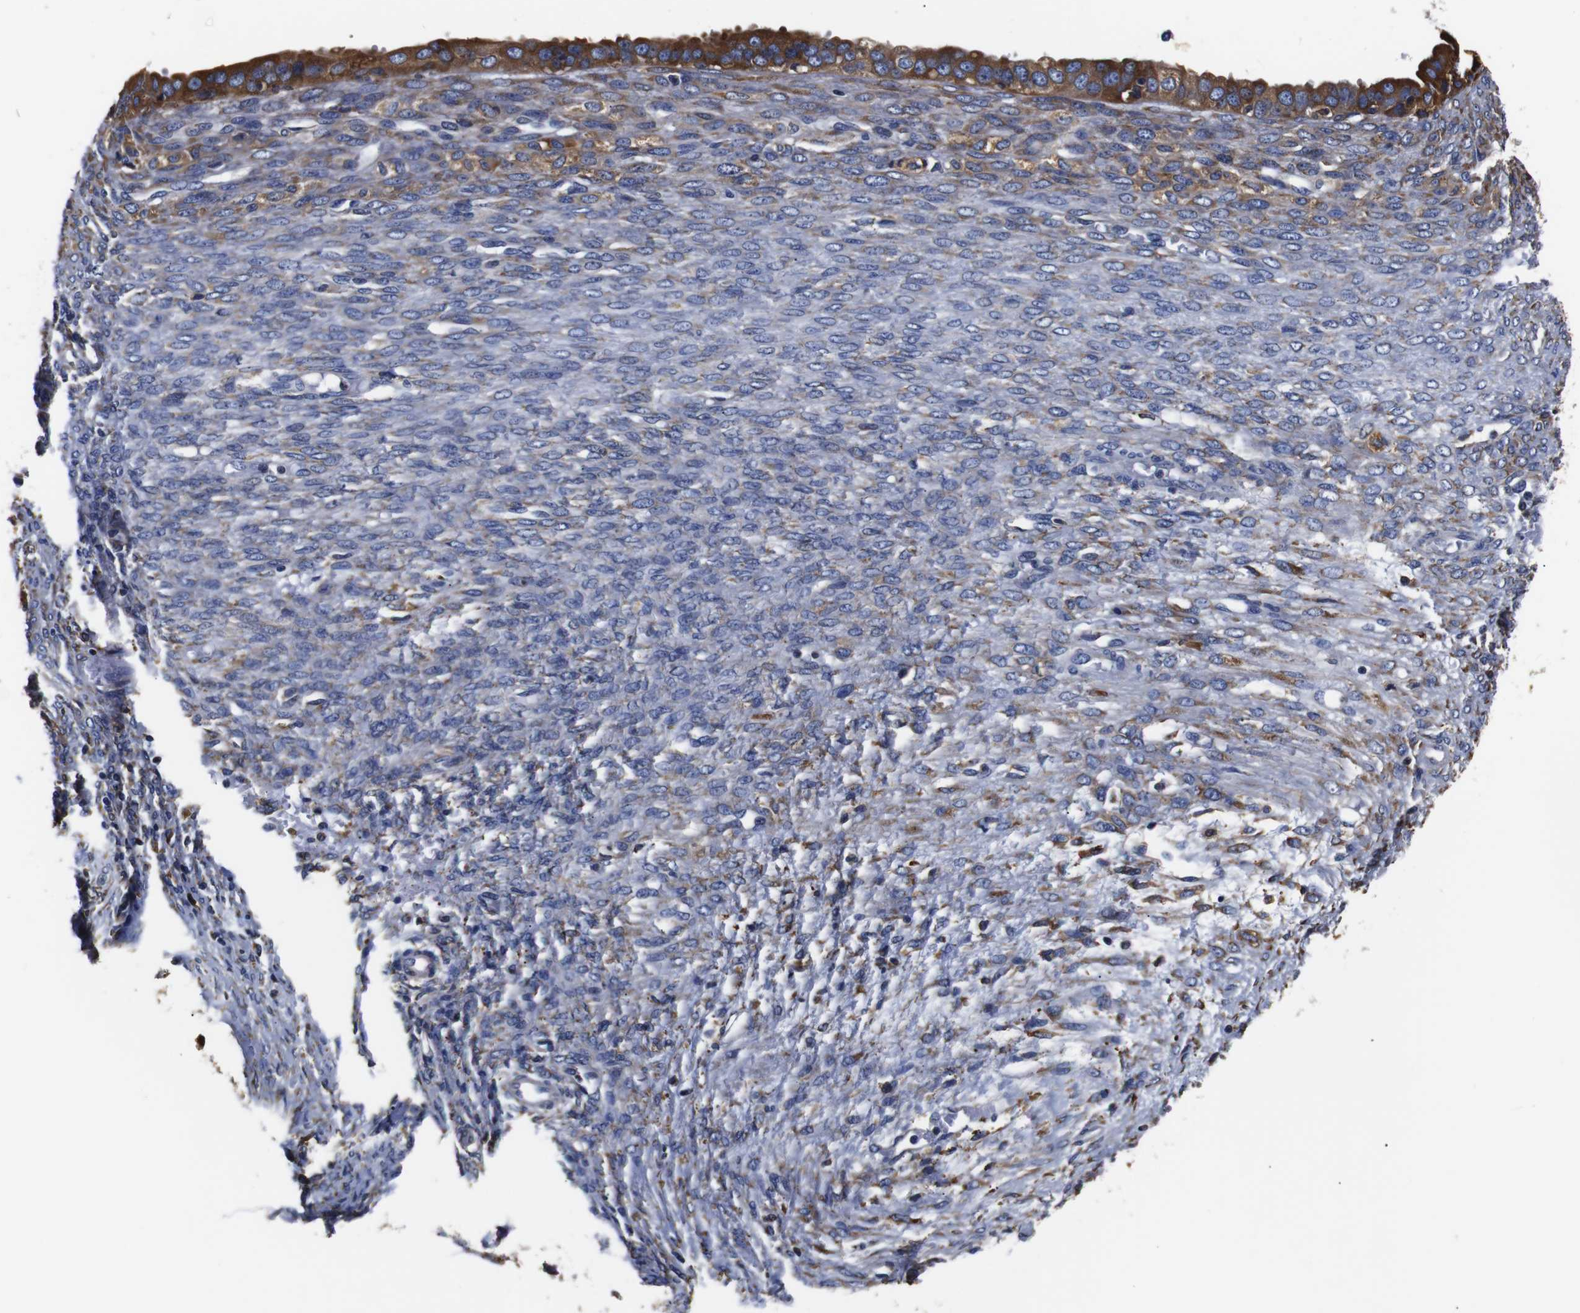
{"staining": {"intensity": "moderate", "quantity": "<25%", "location": "cytoplasmic/membranous"}, "tissue": "ovarian cancer", "cell_type": "Tumor cells", "image_type": "cancer", "snomed": [{"axis": "morphology", "description": "Cystadenocarcinoma, serous, NOS"}, {"axis": "topography", "description": "Ovary"}], "caption": "A photomicrograph of human ovarian cancer (serous cystadenocarcinoma) stained for a protein reveals moderate cytoplasmic/membranous brown staining in tumor cells.", "gene": "PPIB", "patient": {"sex": "female", "age": 58}}